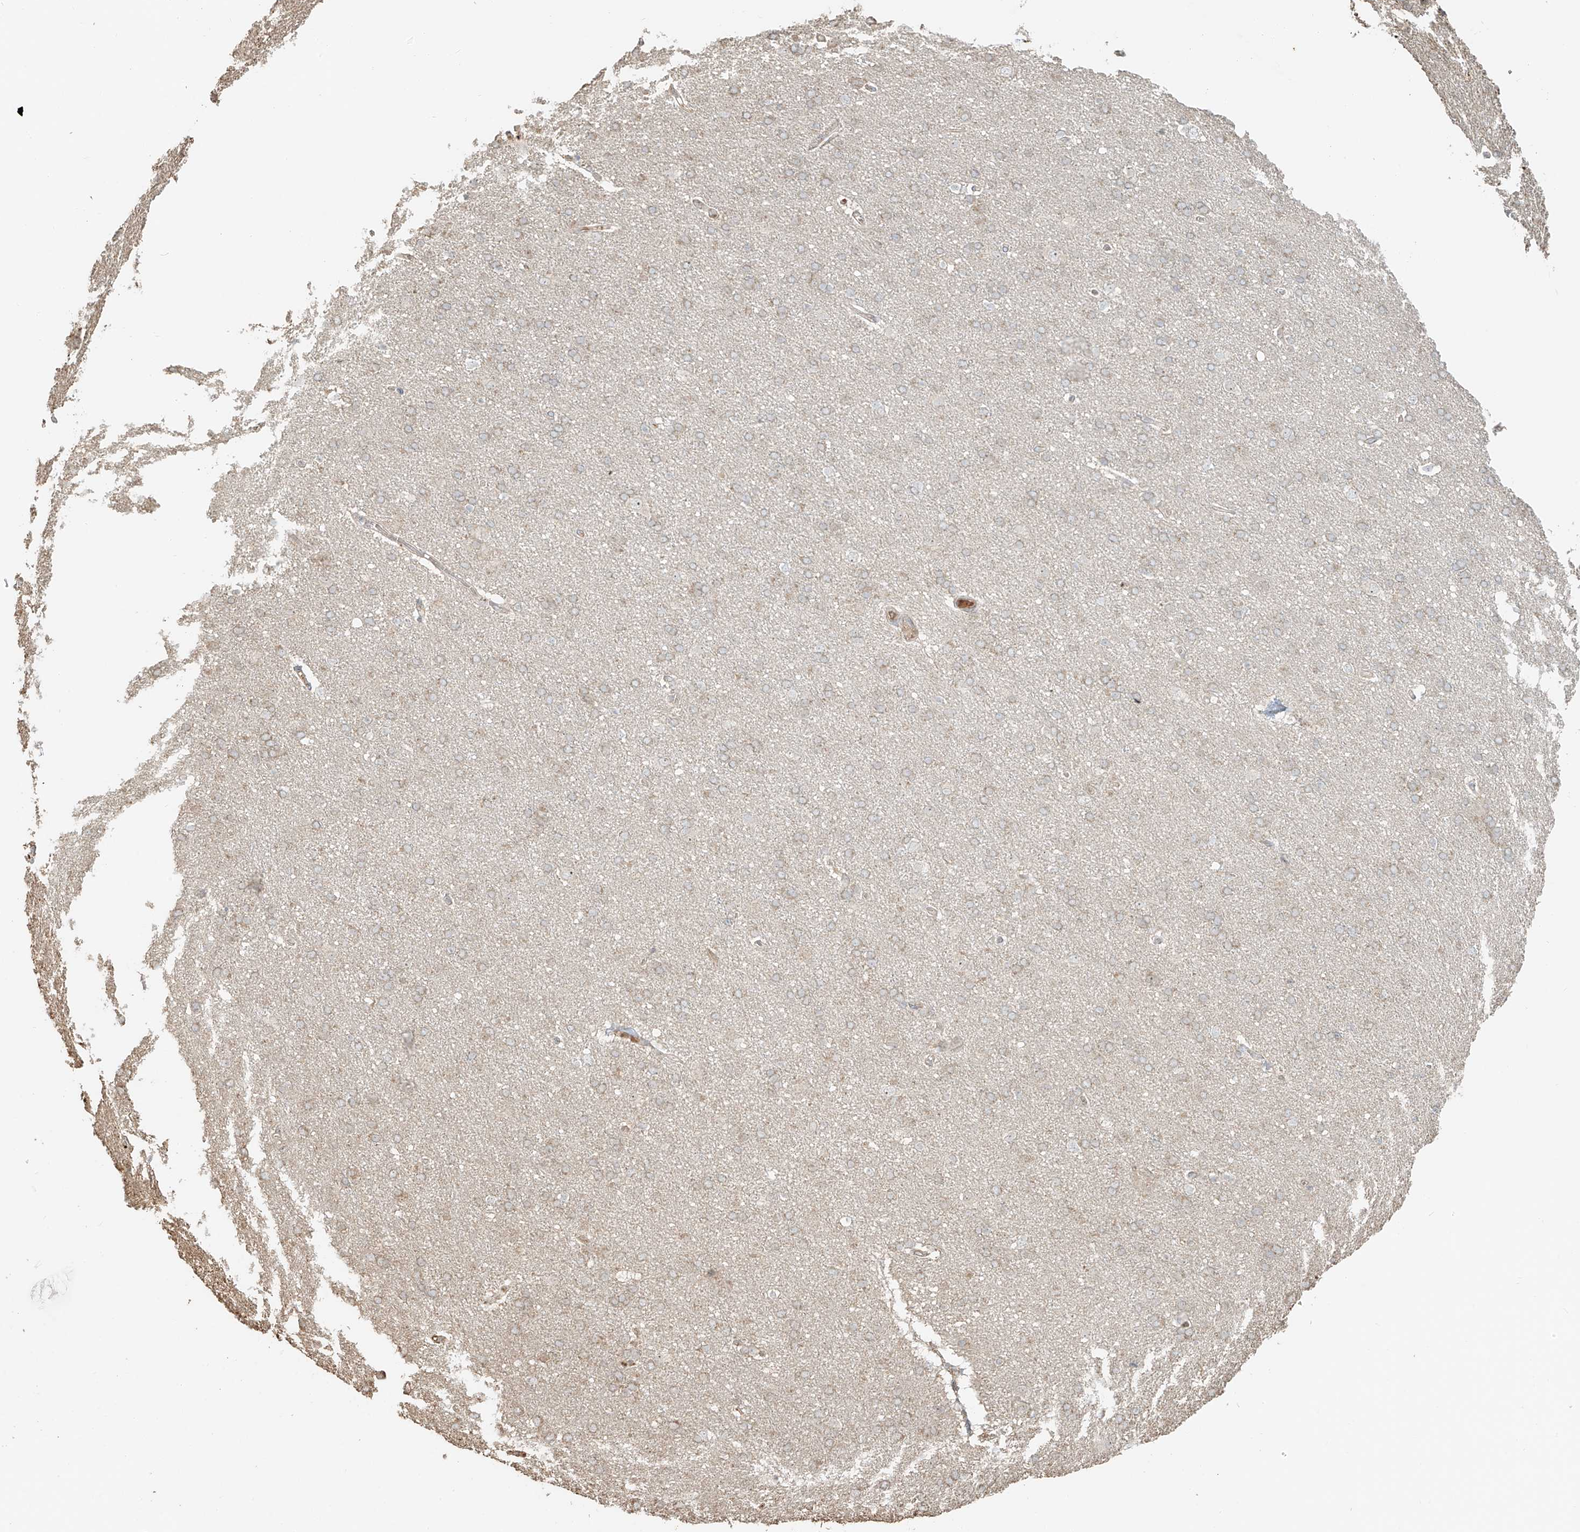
{"staining": {"intensity": "weak", "quantity": ">75%", "location": "cytoplasmic/membranous"}, "tissue": "cerebral cortex", "cell_type": "Endothelial cells", "image_type": "normal", "snomed": [{"axis": "morphology", "description": "Normal tissue, NOS"}, {"axis": "topography", "description": "Cerebral cortex"}], "caption": "IHC staining of benign cerebral cortex, which shows low levels of weak cytoplasmic/membranous staining in about >75% of endothelial cells indicating weak cytoplasmic/membranous protein expression. The staining was performed using DAB (brown) for protein detection and nuclei were counterstained in hematoxylin (blue).", "gene": "NPHS1", "patient": {"sex": "male", "age": 62}}